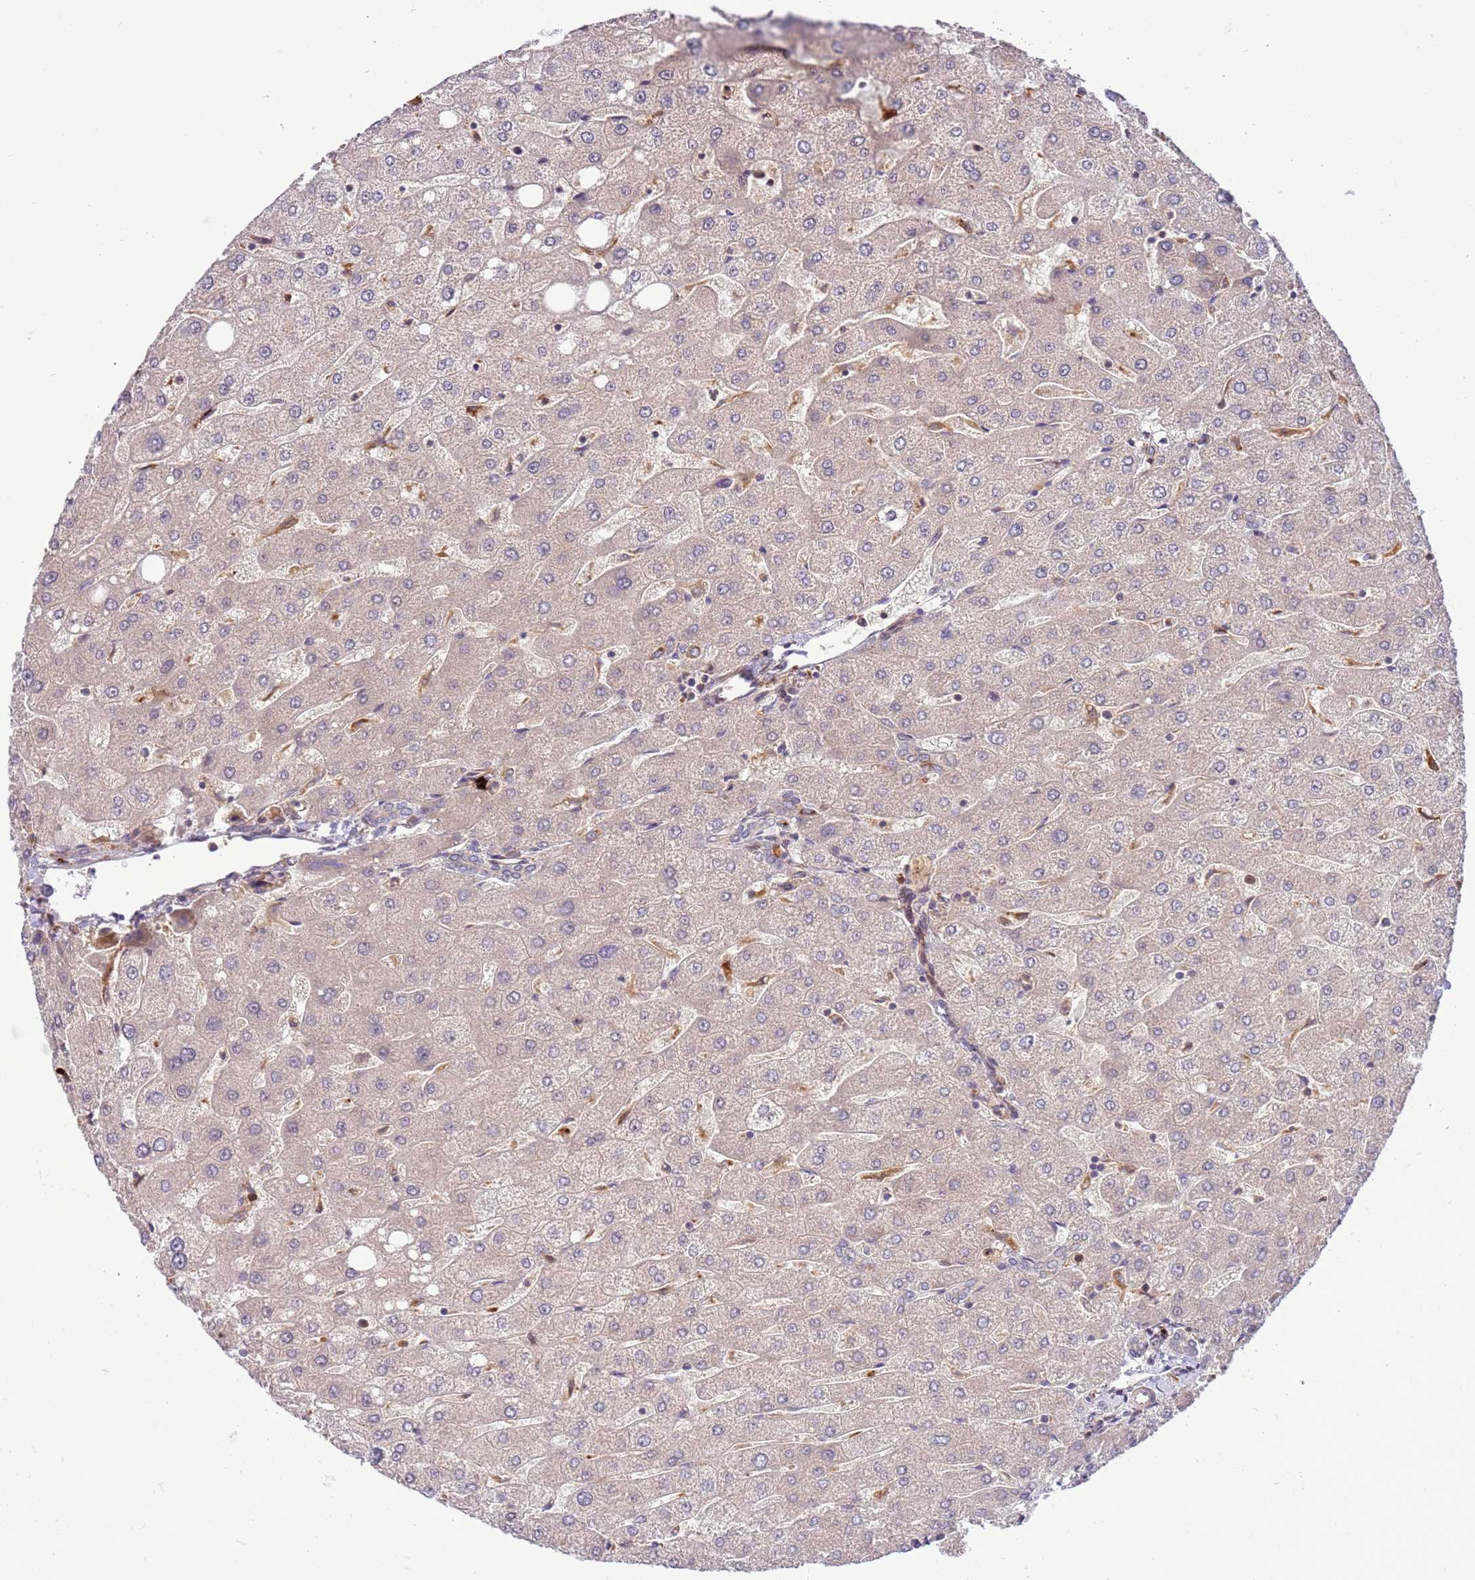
{"staining": {"intensity": "negative", "quantity": "none", "location": "none"}, "tissue": "liver", "cell_type": "Cholangiocytes", "image_type": "normal", "snomed": [{"axis": "morphology", "description": "Normal tissue, NOS"}, {"axis": "topography", "description": "Liver"}], "caption": "Immunohistochemistry (IHC) histopathology image of unremarkable human liver stained for a protein (brown), which reveals no expression in cholangiocytes. (Stains: DAB (3,3'-diaminobenzidine) IHC with hematoxylin counter stain, Microscopy: brightfield microscopy at high magnification).", "gene": "ZNF624", "patient": {"sex": "male", "age": 67}}